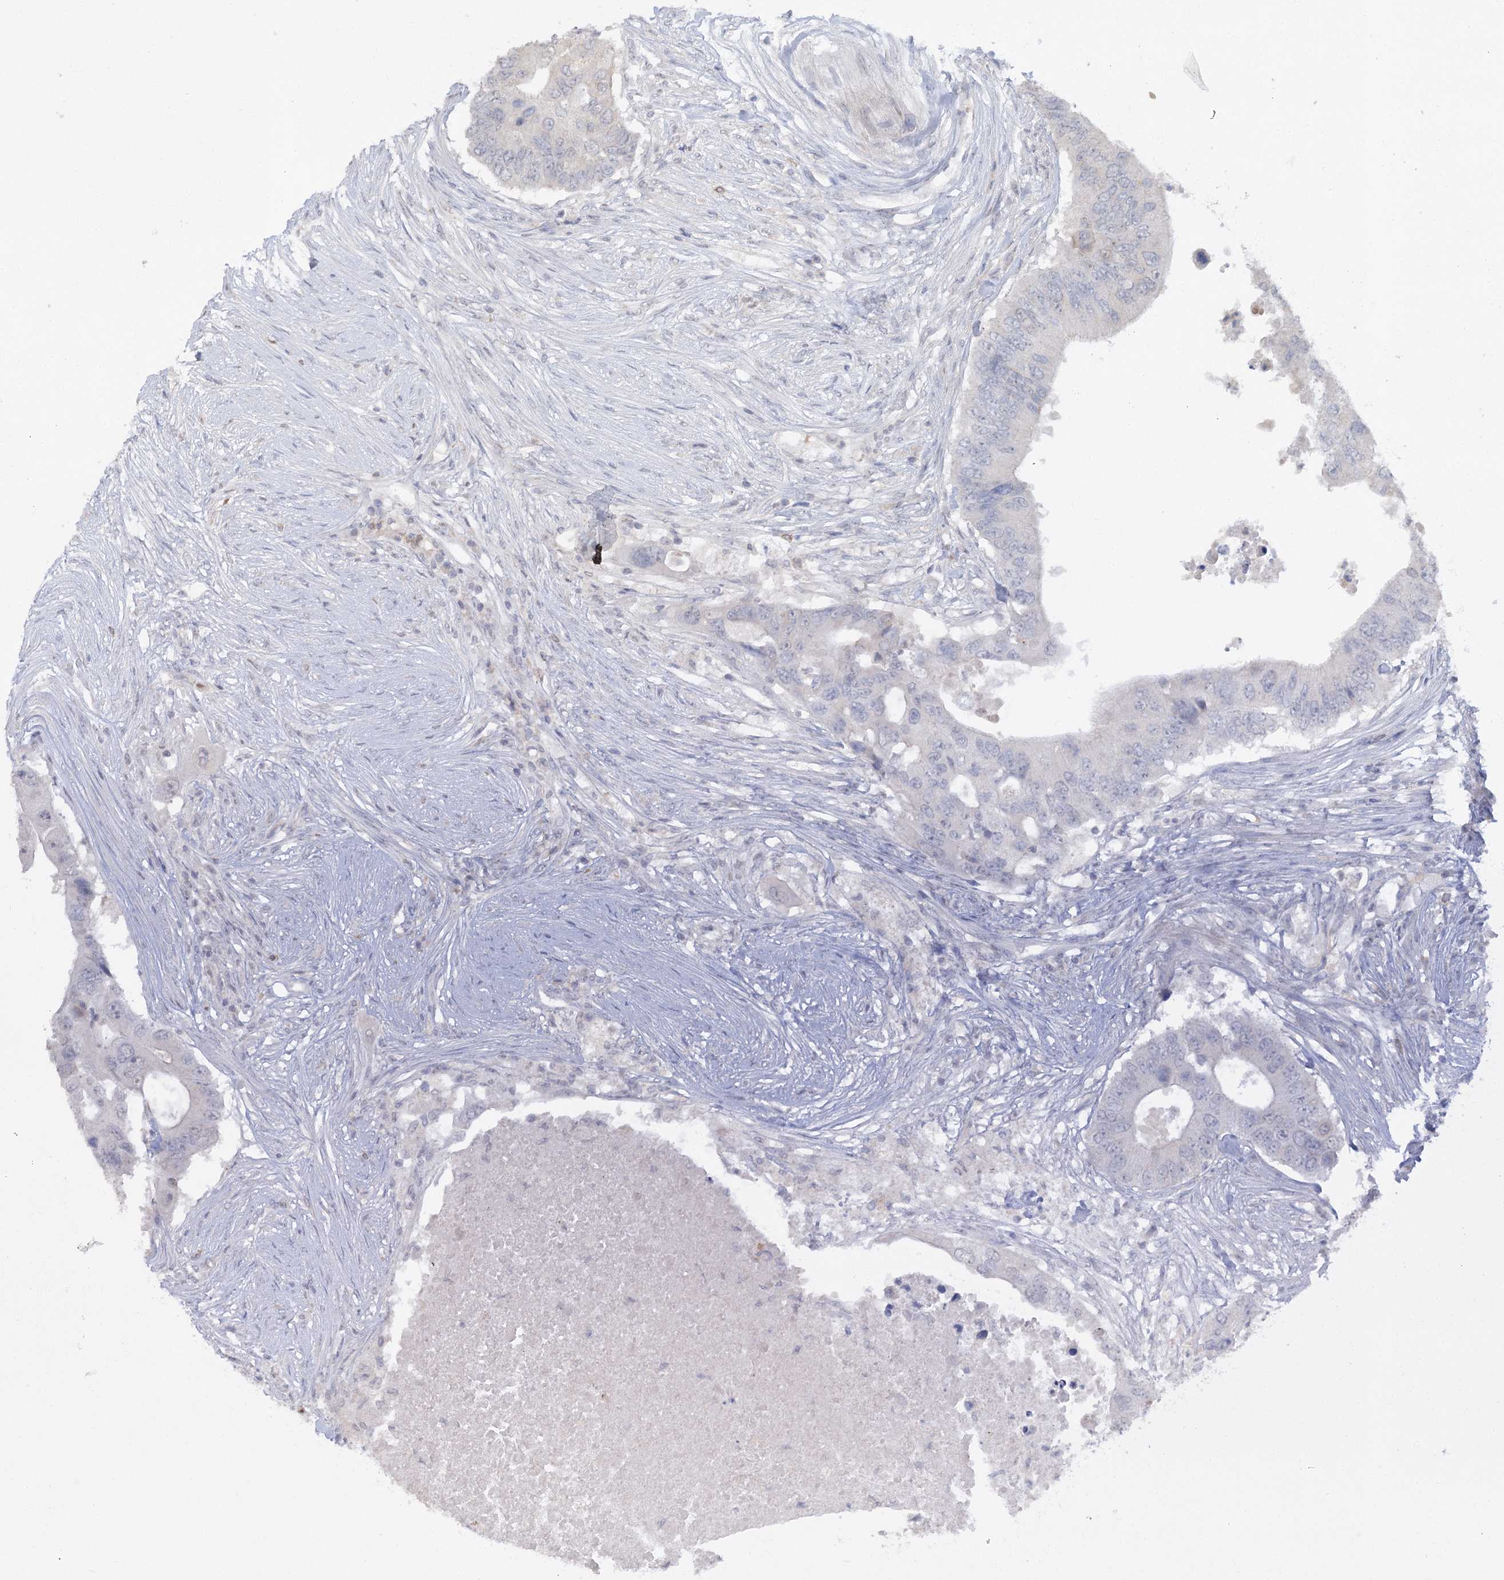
{"staining": {"intensity": "negative", "quantity": "none", "location": "none"}, "tissue": "colorectal cancer", "cell_type": "Tumor cells", "image_type": "cancer", "snomed": [{"axis": "morphology", "description": "Adenocarcinoma, NOS"}, {"axis": "topography", "description": "Colon"}], "caption": "Colorectal cancer was stained to show a protein in brown. There is no significant expression in tumor cells.", "gene": "TRAF3IP1", "patient": {"sex": "male", "age": 71}}